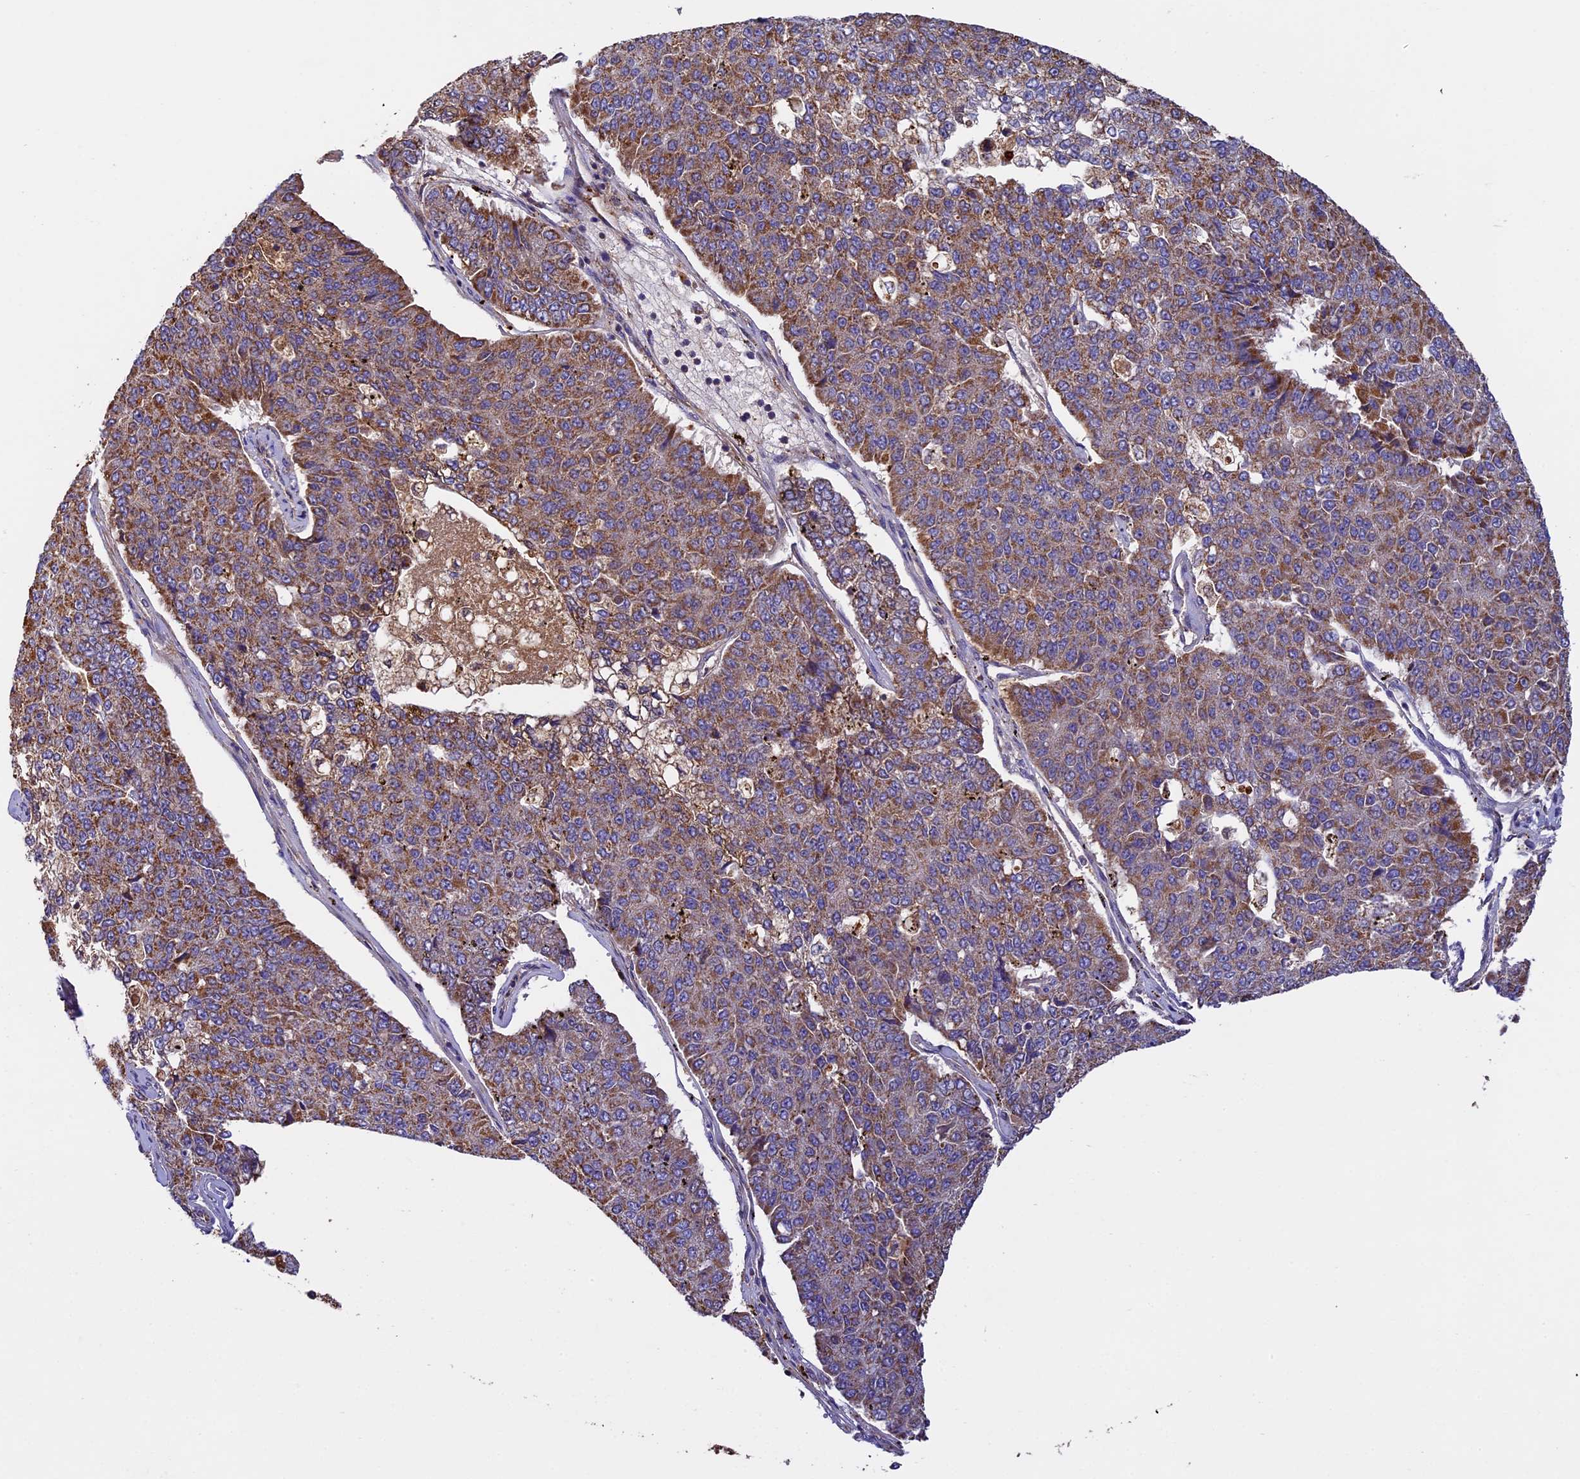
{"staining": {"intensity": "moderate", "quantity": ">75%", "location": "cytoplasmic/membranous"}, "tissue": "pancreatic cancer", "cell_type": "Tumor cells", "image_type": "cancer", "snomed": [{"axis": "morphology", "description": "Adenocarcinoma, NOS"}, {"axis": "topography", "description": "Pancreas"}], "caption": "Immunohistochemistry histopathology image of neoplastic tissue: pancreatic cancer stained using immunohistochemistry demonstrates medium levels of moderate protein expression localized specifically in the cytoplasmic/membranous of tumor cells, appearing as a cytoplasmic/membranous brown color.", "gene": "OCEL1", "patient": {"sex": "male", "age": 50}}